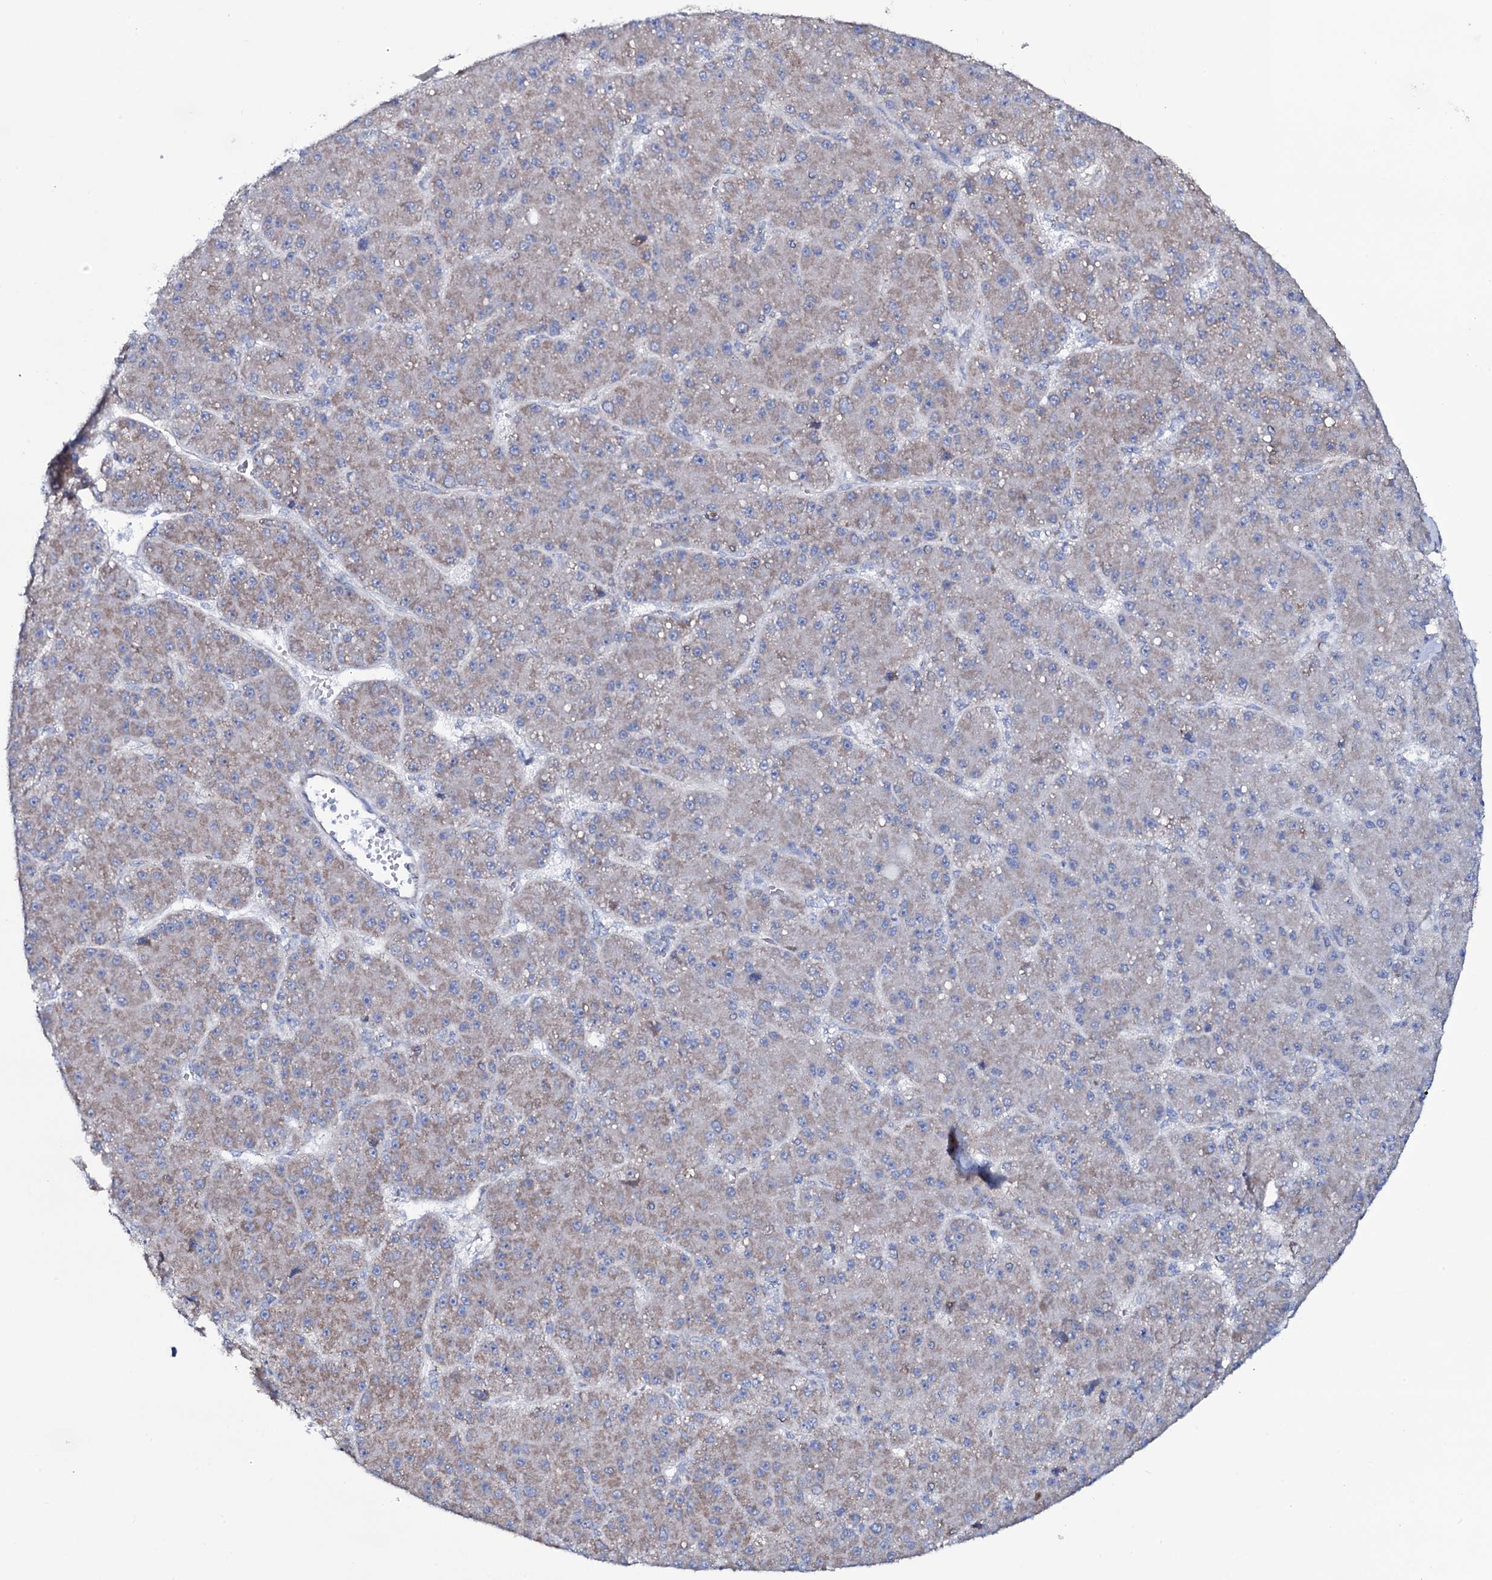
{"staining": {"intensity": "weak", "quantity": "25%-75%", "location": "cytoplasmic/membranous"}, "tissue": "liver cancer", "cell_type": "Tumor cells", "image_type": "cancer", "snomed": [{"axis": "morphology", "description": "Carcinoma, Hepatocellular, NOS"}, {"axis": "topography", "description": "Liver"}], "caption": "Tumor cells demonstrate low levels of weak cytoplasmic/membranous expression in about 25%-75% of cells in liver hepatocellular carcinoma.", "gene": "MRPS35", "patient": {"sex": "male", "age": 67}}